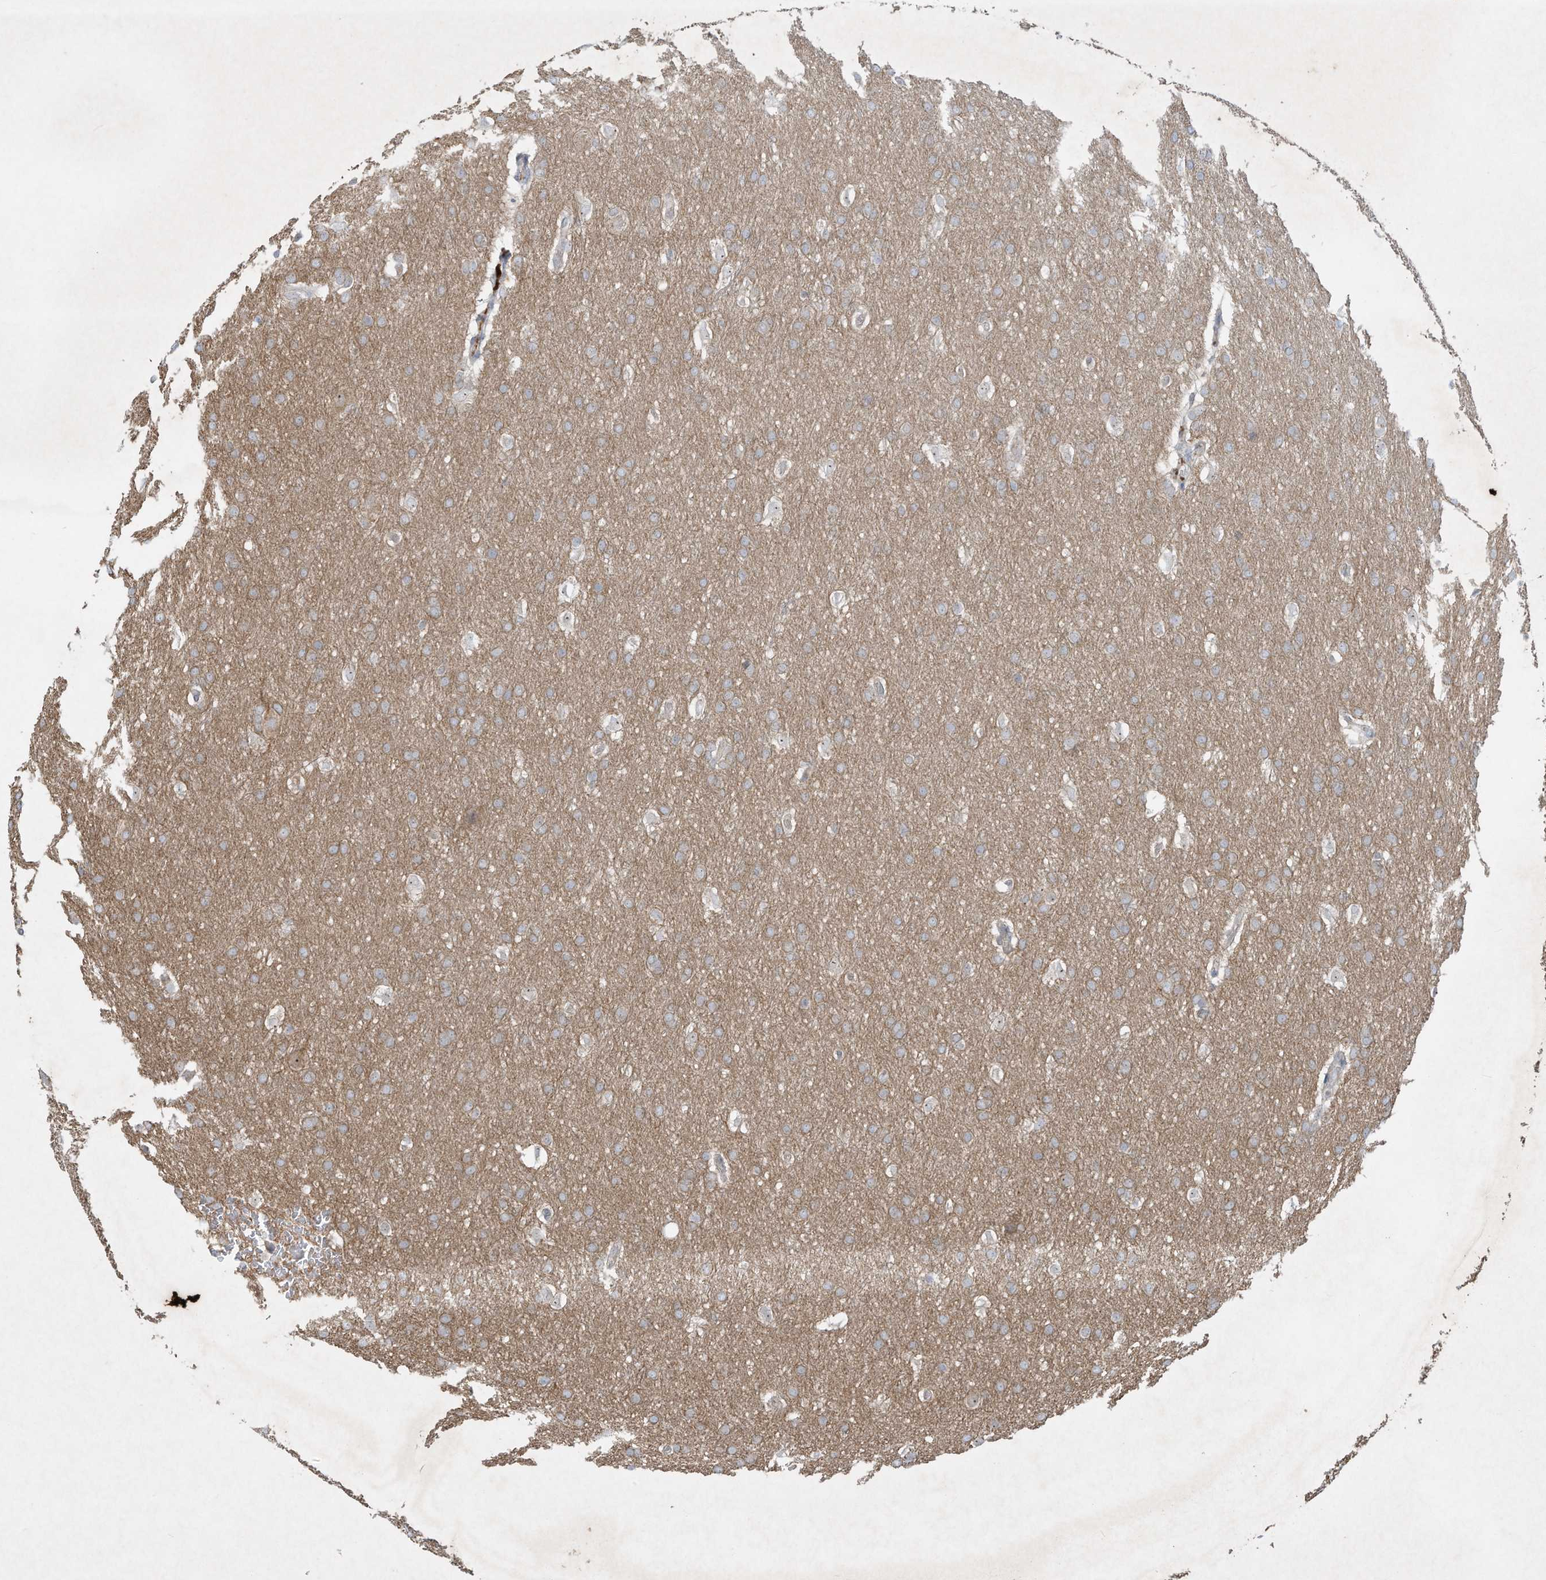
{"staining": {"intensity": "negative", "quantity": "none", "location": "none"}, "tissue": "glioma", "cell_type": "Tumor cells", "image_type": "cancer", "snomed": [{"axis": "morphology", "description": "Glioma, malignant, Low grade"}, {"axis": "topography", "description": "Brain"}], "caption": "An image of low-grade glioma (malignant) stained for a protein demonstrates no brown staining in tumor cells. (Stains: DAB (3,3'-diaminobenzidine) IHC with hematoxylin counter stain, Microscopy: brightfield microscopy at high magnification).", "gene": "FETUB", "patient": {"sex": "female", "age": 37}}